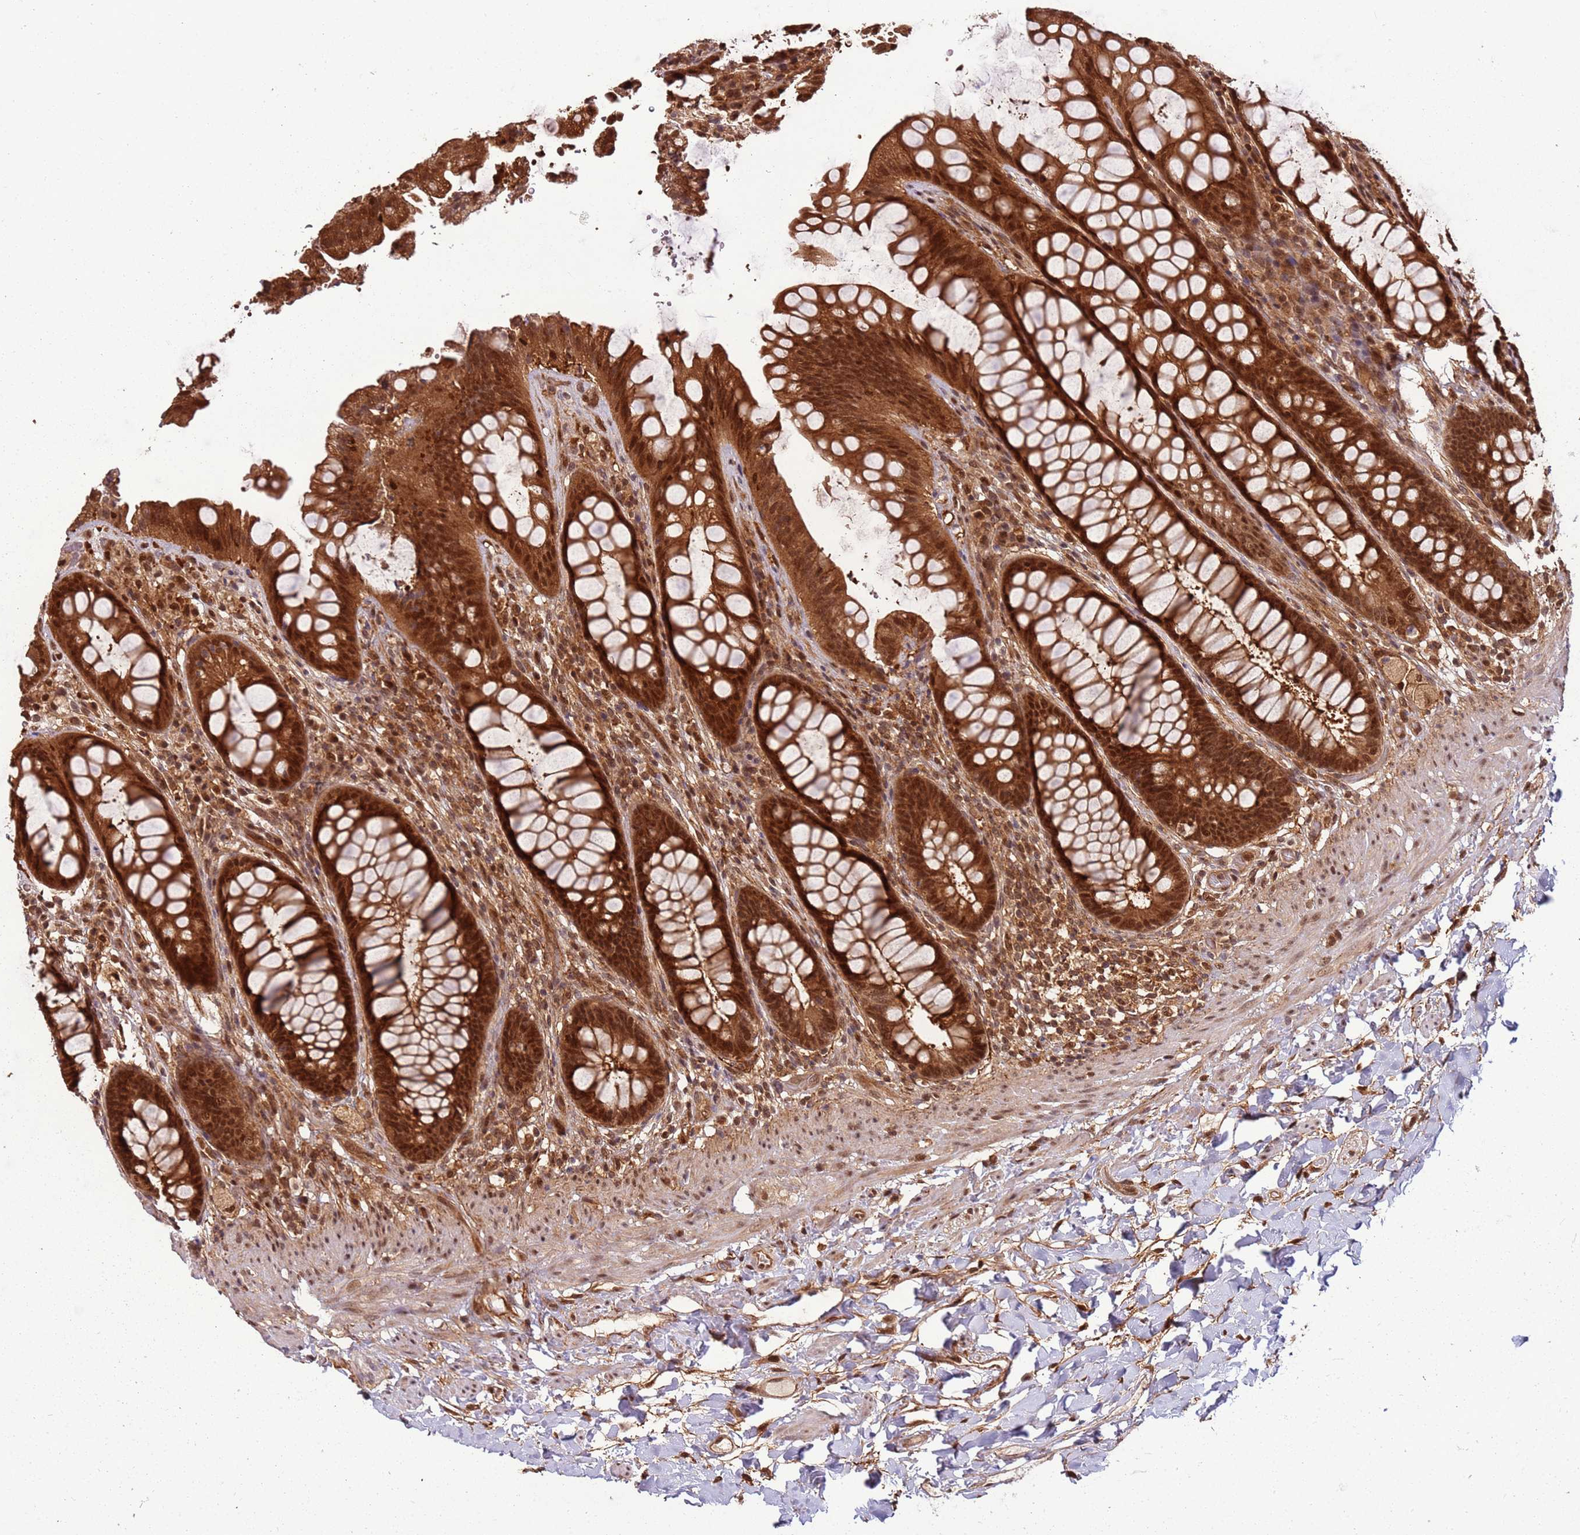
{"staining": {"intensity": "strong", "quantity": ">75%", "location": "cytoplasmic/membranous,nuclear"}, "tissue": "rectum", "cell_type": "Glandular cells", "image_type": "normal", "snomed": [{"axis": "morphology", "description": "Normal tissue, NOS"}, {"axis": "topography", "description": "Rectum"}], "caption": "Brown immunohistochemical staining in benign human rectum exhibits strong cytoplasmic/membranous,nuclear positivity in approximately >75% of glandular cells.", "gene": "PGLS", "patient": {"sex": "female", "age": 46}}